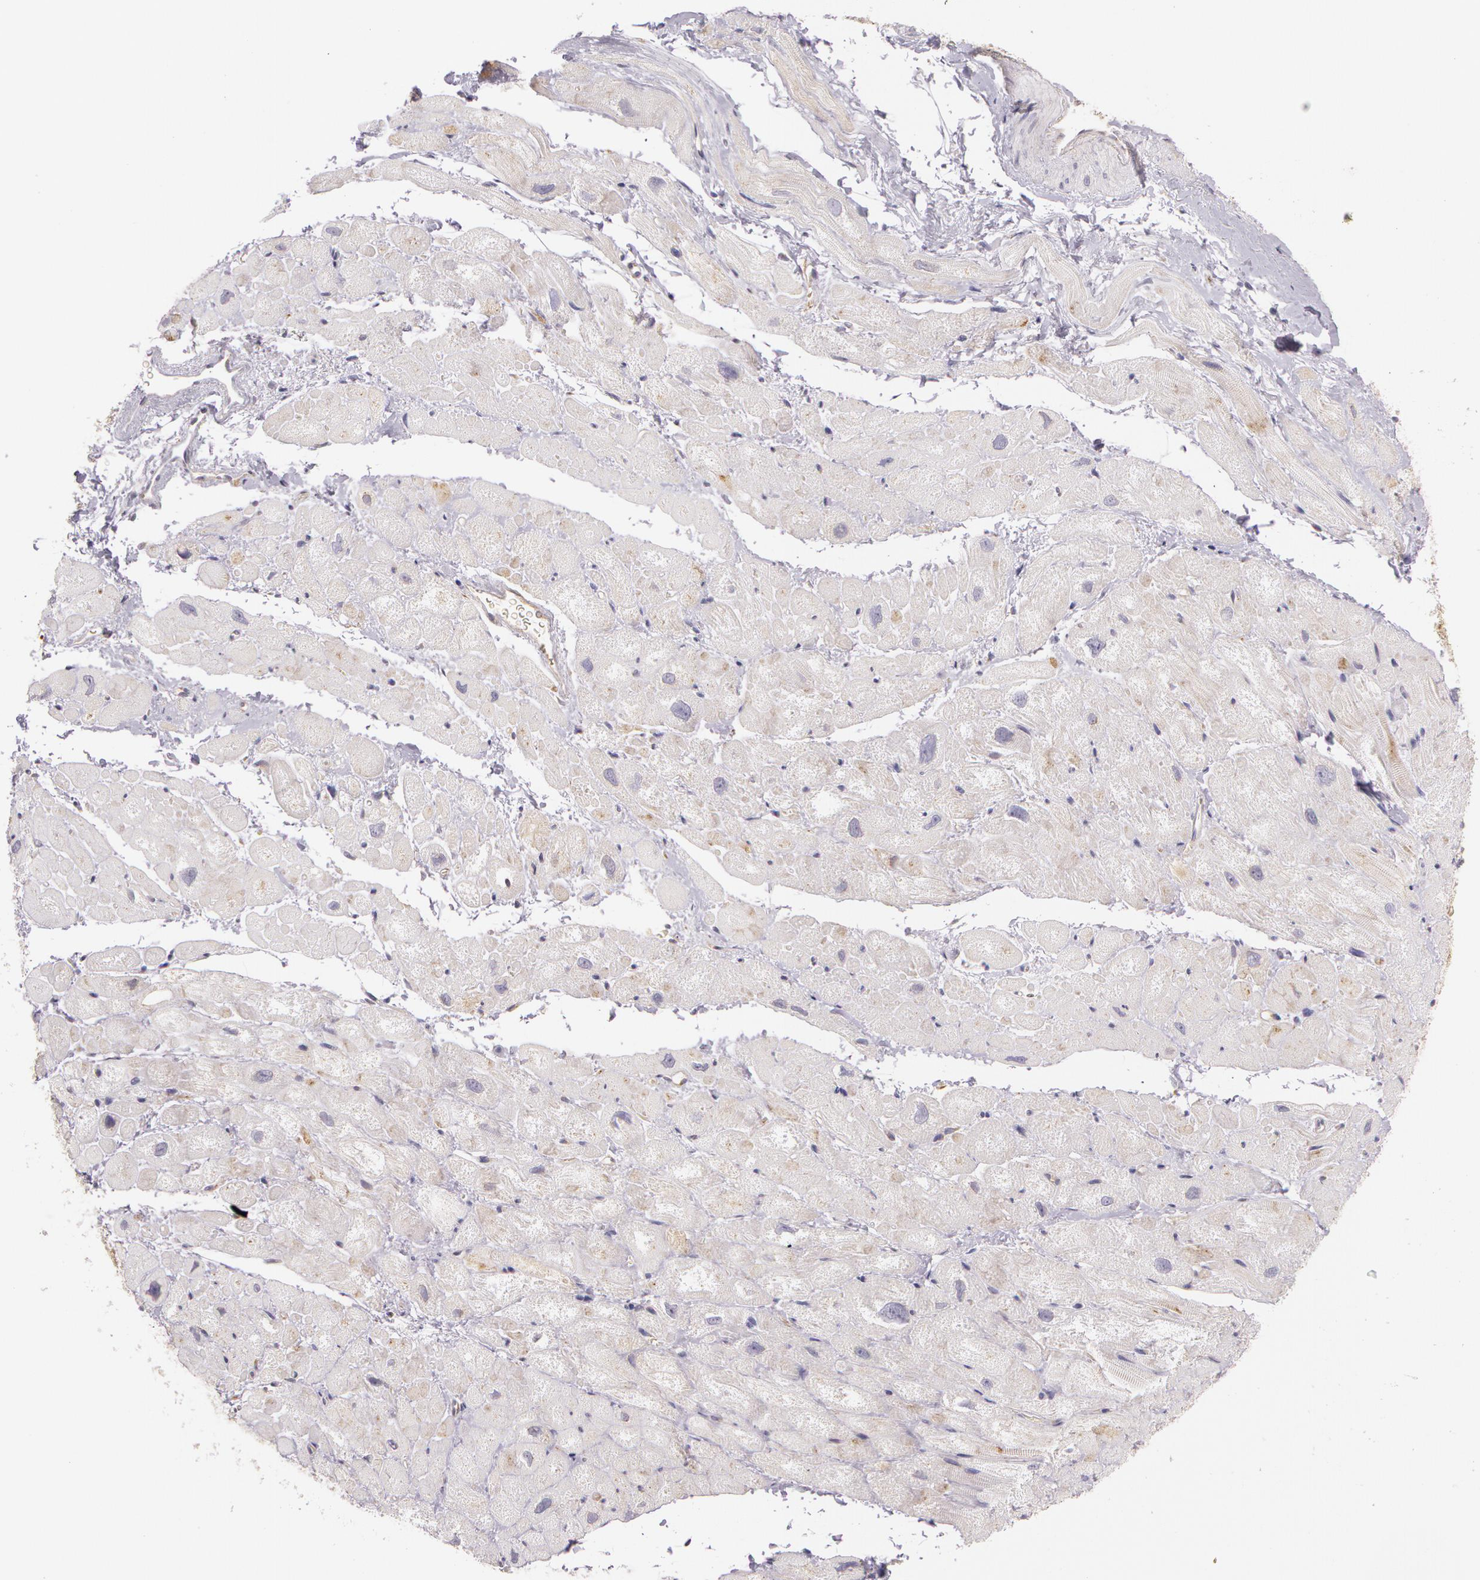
{"staining": {"intensity": "weak", "quantity": "25%-75%", "location": "cytoplasmic/membranous"}, "tissue": "heart muscle", "cell_type": "Cardiomyocytes", "image_type": "normal", "snomed": [{"axis": "morphology", "description": "Normal tissue, NOS"}, {"axis": "topography", "description": "Heart"}], "caption": "Immunohistochemistry photomicrograph of benign heart muscle: human heart muscle stained using immunohistochemistry reveals low levels of weak protein expression localized specifically in the cytoplasmic/membranous of cardiomyocytes, appearing as a cytoplasmic/membranous brown color.", "gene": "APP", "patient": {"sex": "male", "age": 49}}